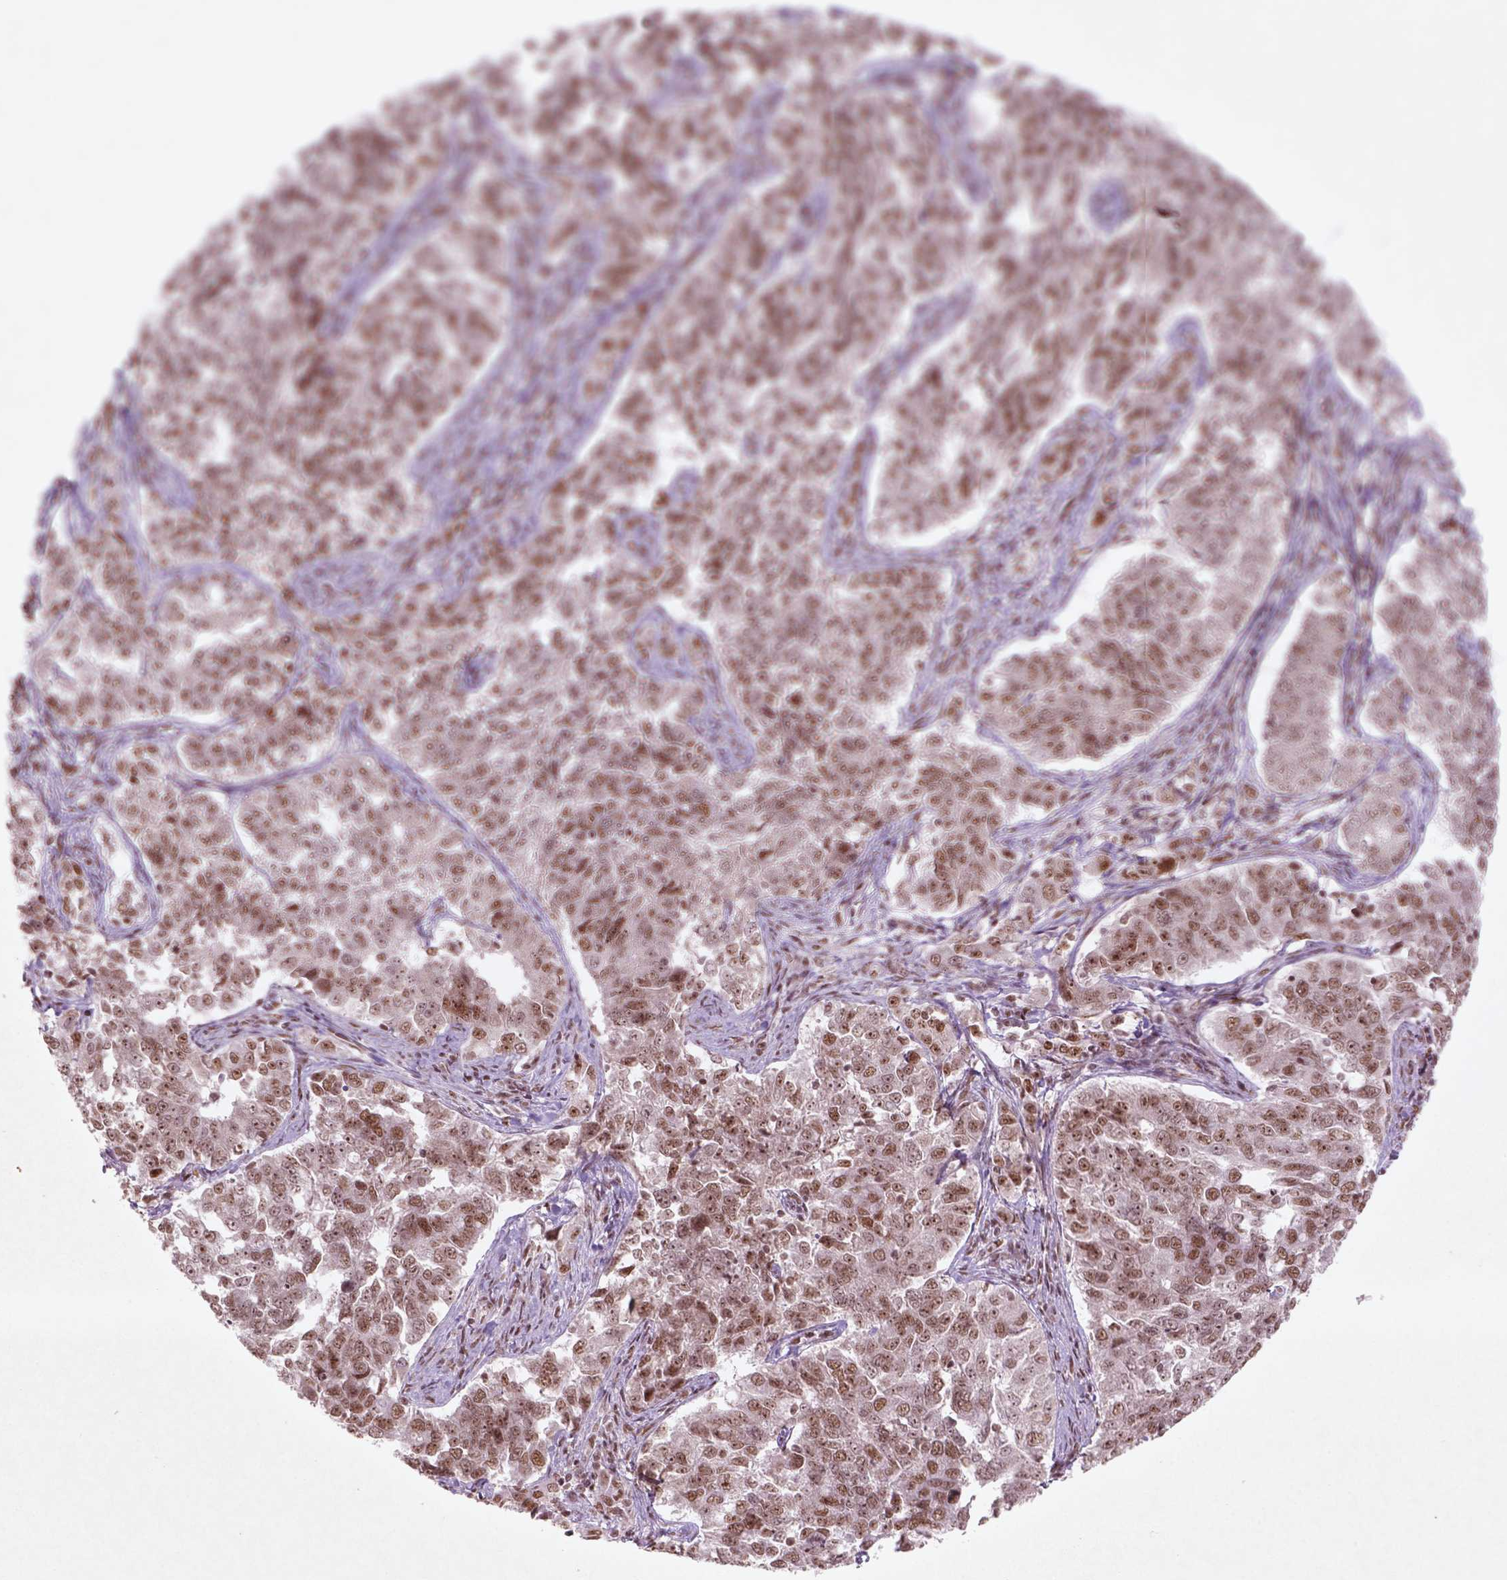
{"staining": {"intensity": "moderate", "quantity": ">75%", "location": "nuclear"}, "tissue": "endometrial cancer", "cell_type": "Tumor cells", "image_type": "cancer", "snomed": [{"axis": "morphology", "description": "Adenocarcinoma, NOS"}, {"axis": "topography", "description": "Endometrium"}], "caption": "IHC micrograph of endometrial cancer stained for a protein (brown), which displays medium levels of moderate nuclear staining in about >75% of tumor cells.", "gene": "HMG20B", "patient": {"sex": "female", "age": 43}}